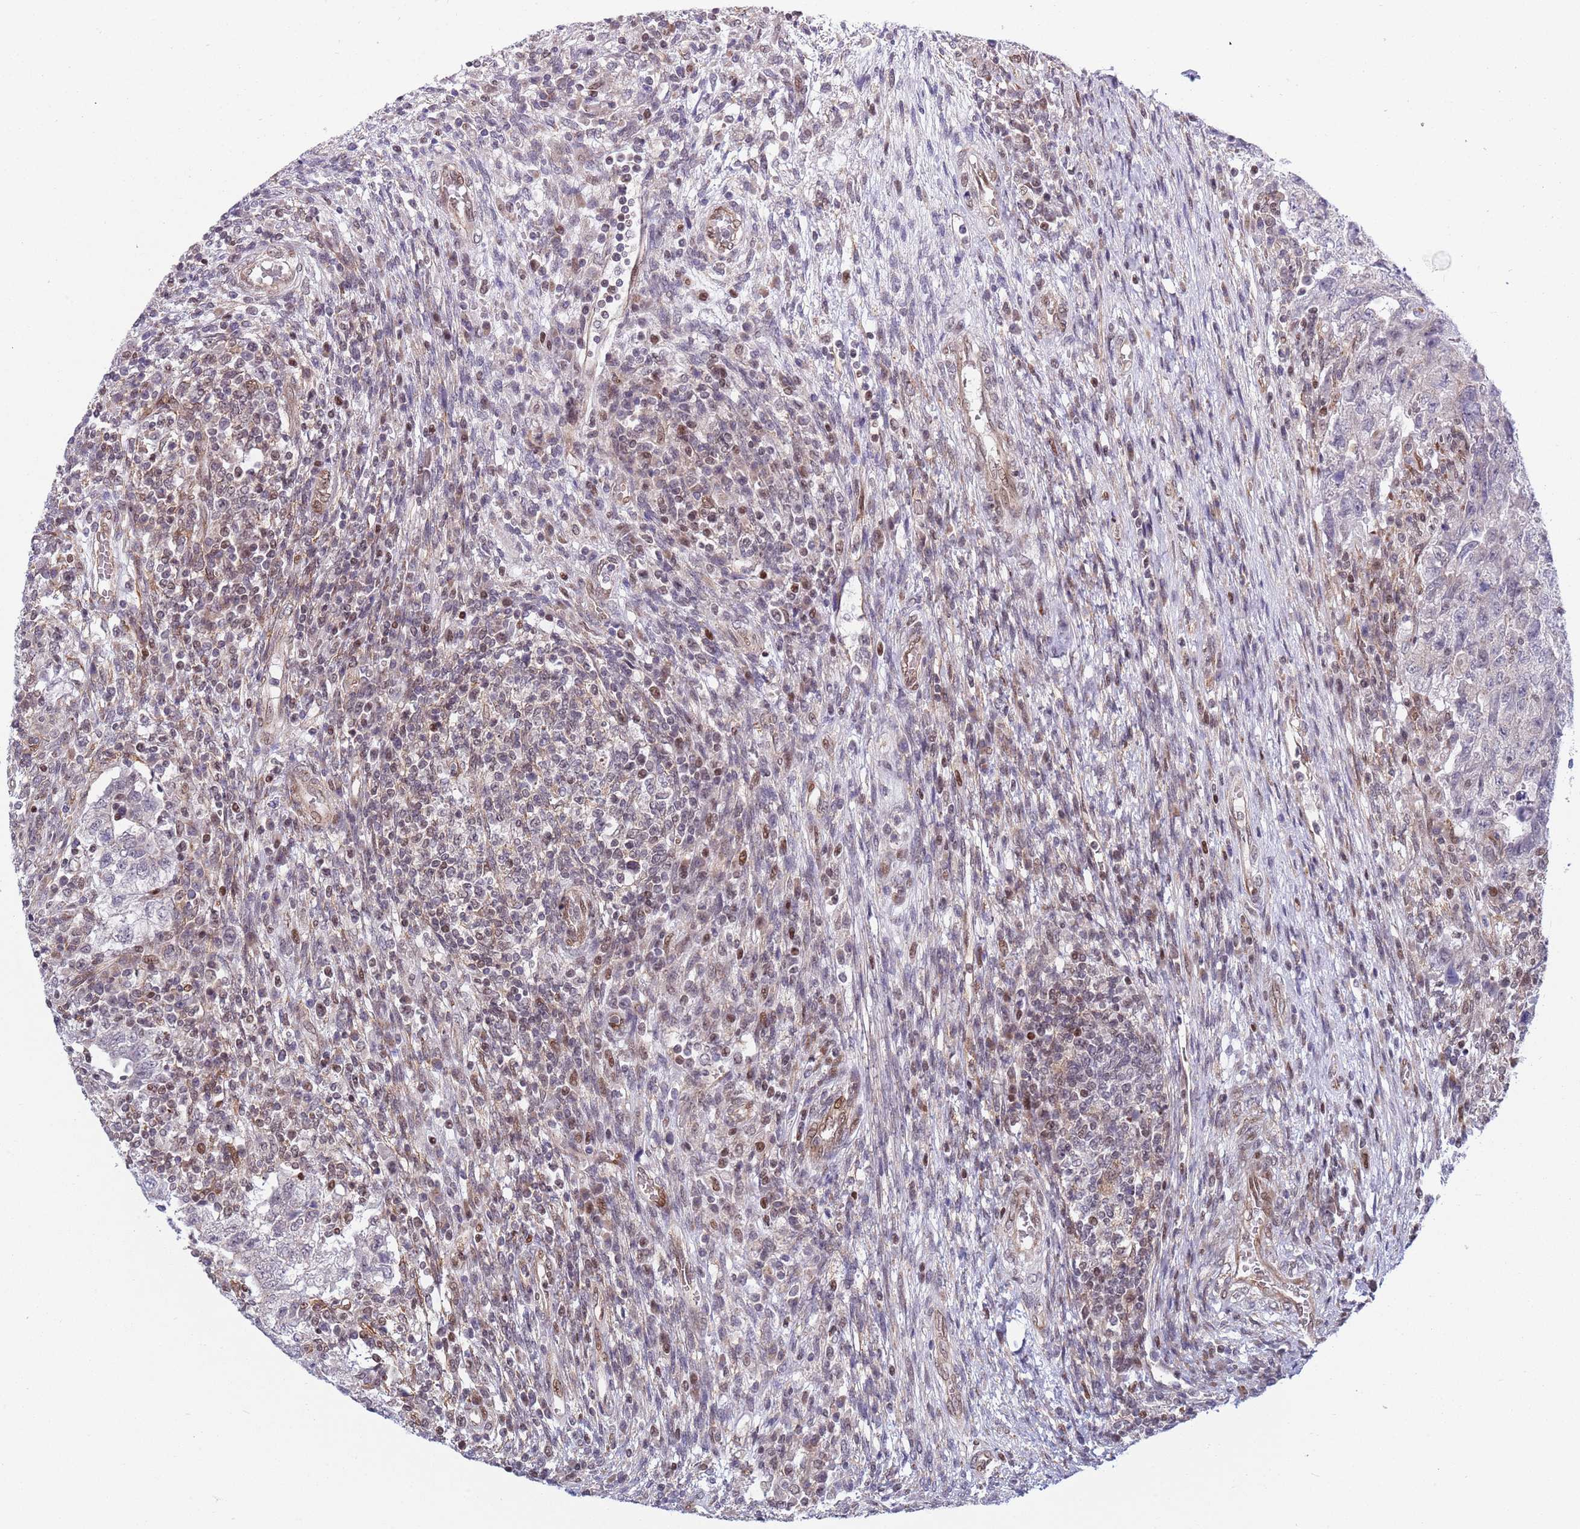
{"staining": {"intensity": "negative", "quantity": "none", "location": "none"}, "tissue": "testis cancer", "cell_type": "Tumor cells", "image_type": "cancer", "snomed": [{"axis": "morphology", "description": "Carcinoma, Embryonal, NOS"}, {"axis": "topography", "description": "Testis"}], "caption": "Human embryonal carcinoma (testis) stained for a protein using immunohistochemistry (IHC) displays no positivity in tumor cells.", "gene": "TBX10", "patient": {"sex": "male", "age": 26}}